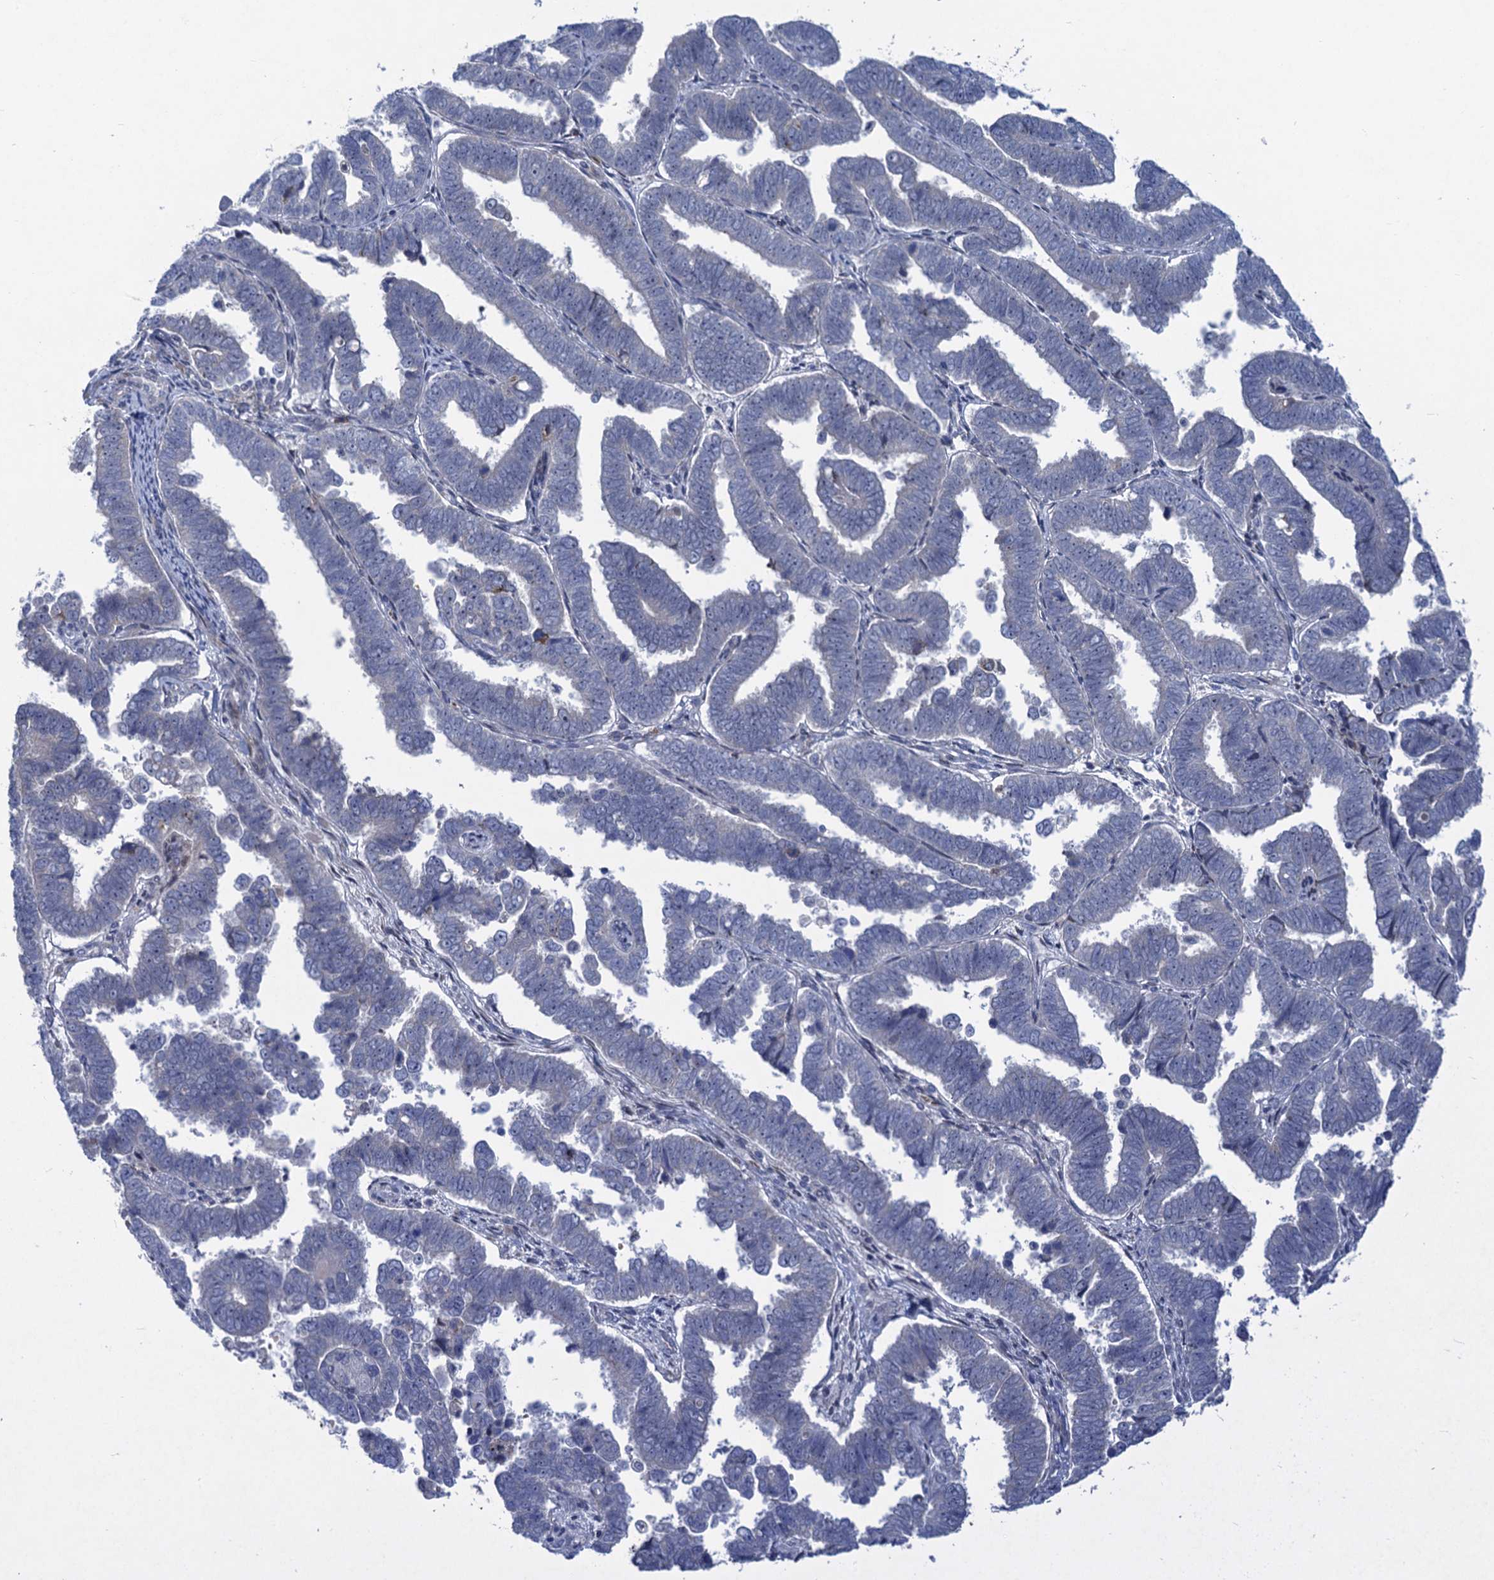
{"staining": {"intensity": "negative", "quantity": "none", "location": "none"}, "tissue": "endometrial cancer", "cell_type": "Tumor cells", "image_type": "cancer", "snomed": [{"axis": "morphology", "description": "Adenocarcinoma, NOS"}, {"axis": "topography", "description": "Endometrium"}], "caption": "IHC photomicrograph of neoplastic tissue: human adenocarcinoma (endometrial) stained with DAB displays no significant protein staining in tumor cells.", "gene": "QPCTL", "patient": {"sex": "female", "age": 75}}